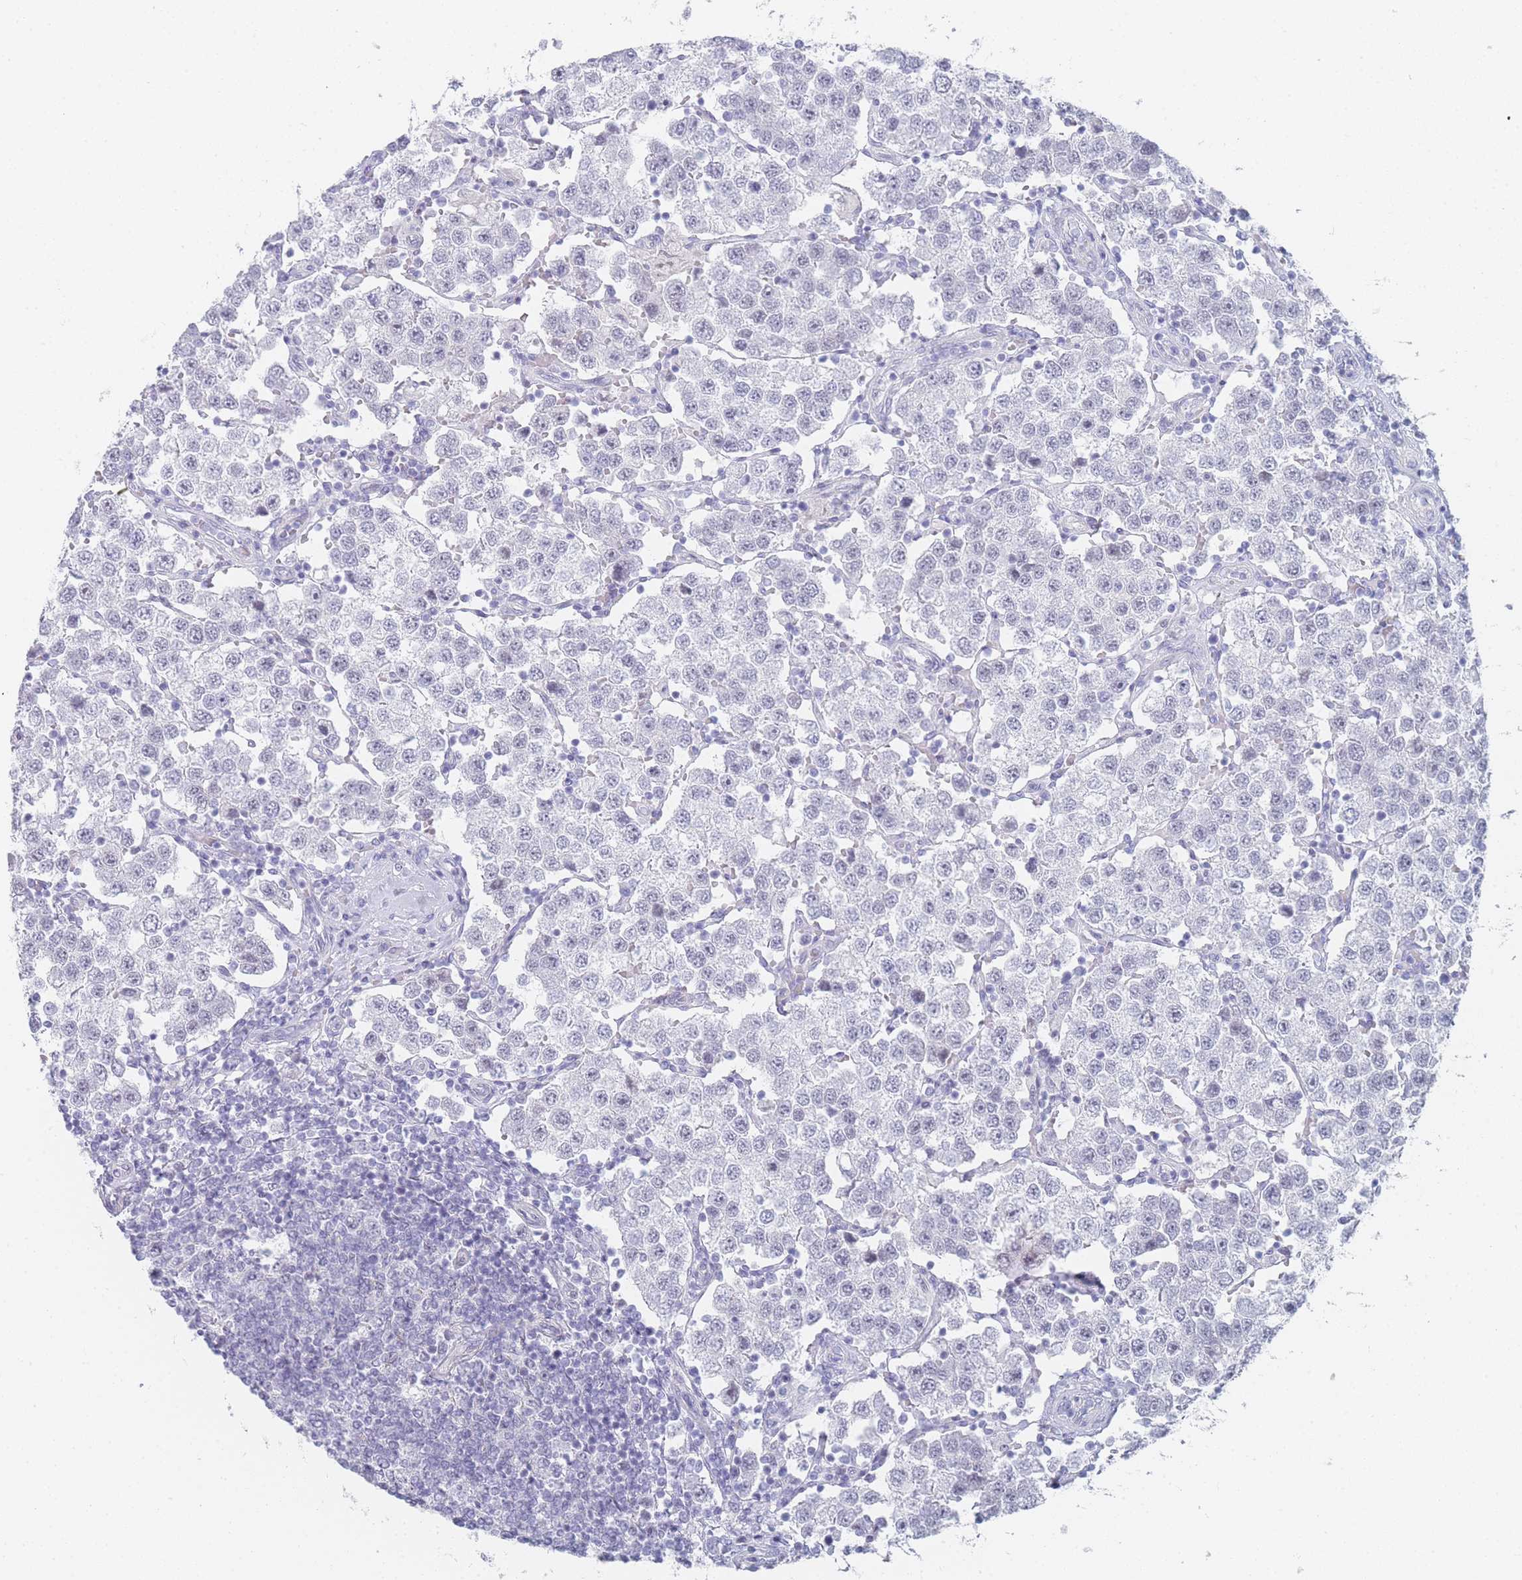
{"staining": {"intensity": "negative", "quantity": "none", "location": "none"}, "tissue": "testis cancer", "cell_type": "Tumor cells", "image_type": "cancer", "snomed": [{"axis": "morphology", "description": "Seminoma, NOS"}, {"axis": "topography", "description": "Testis"}], "caption": "Photomicrograph shows no protein positivity in tumor cells of testis seminoma tissue.", "gene": "IMPG1", "patient": {"sex": "male", "age": 37}}